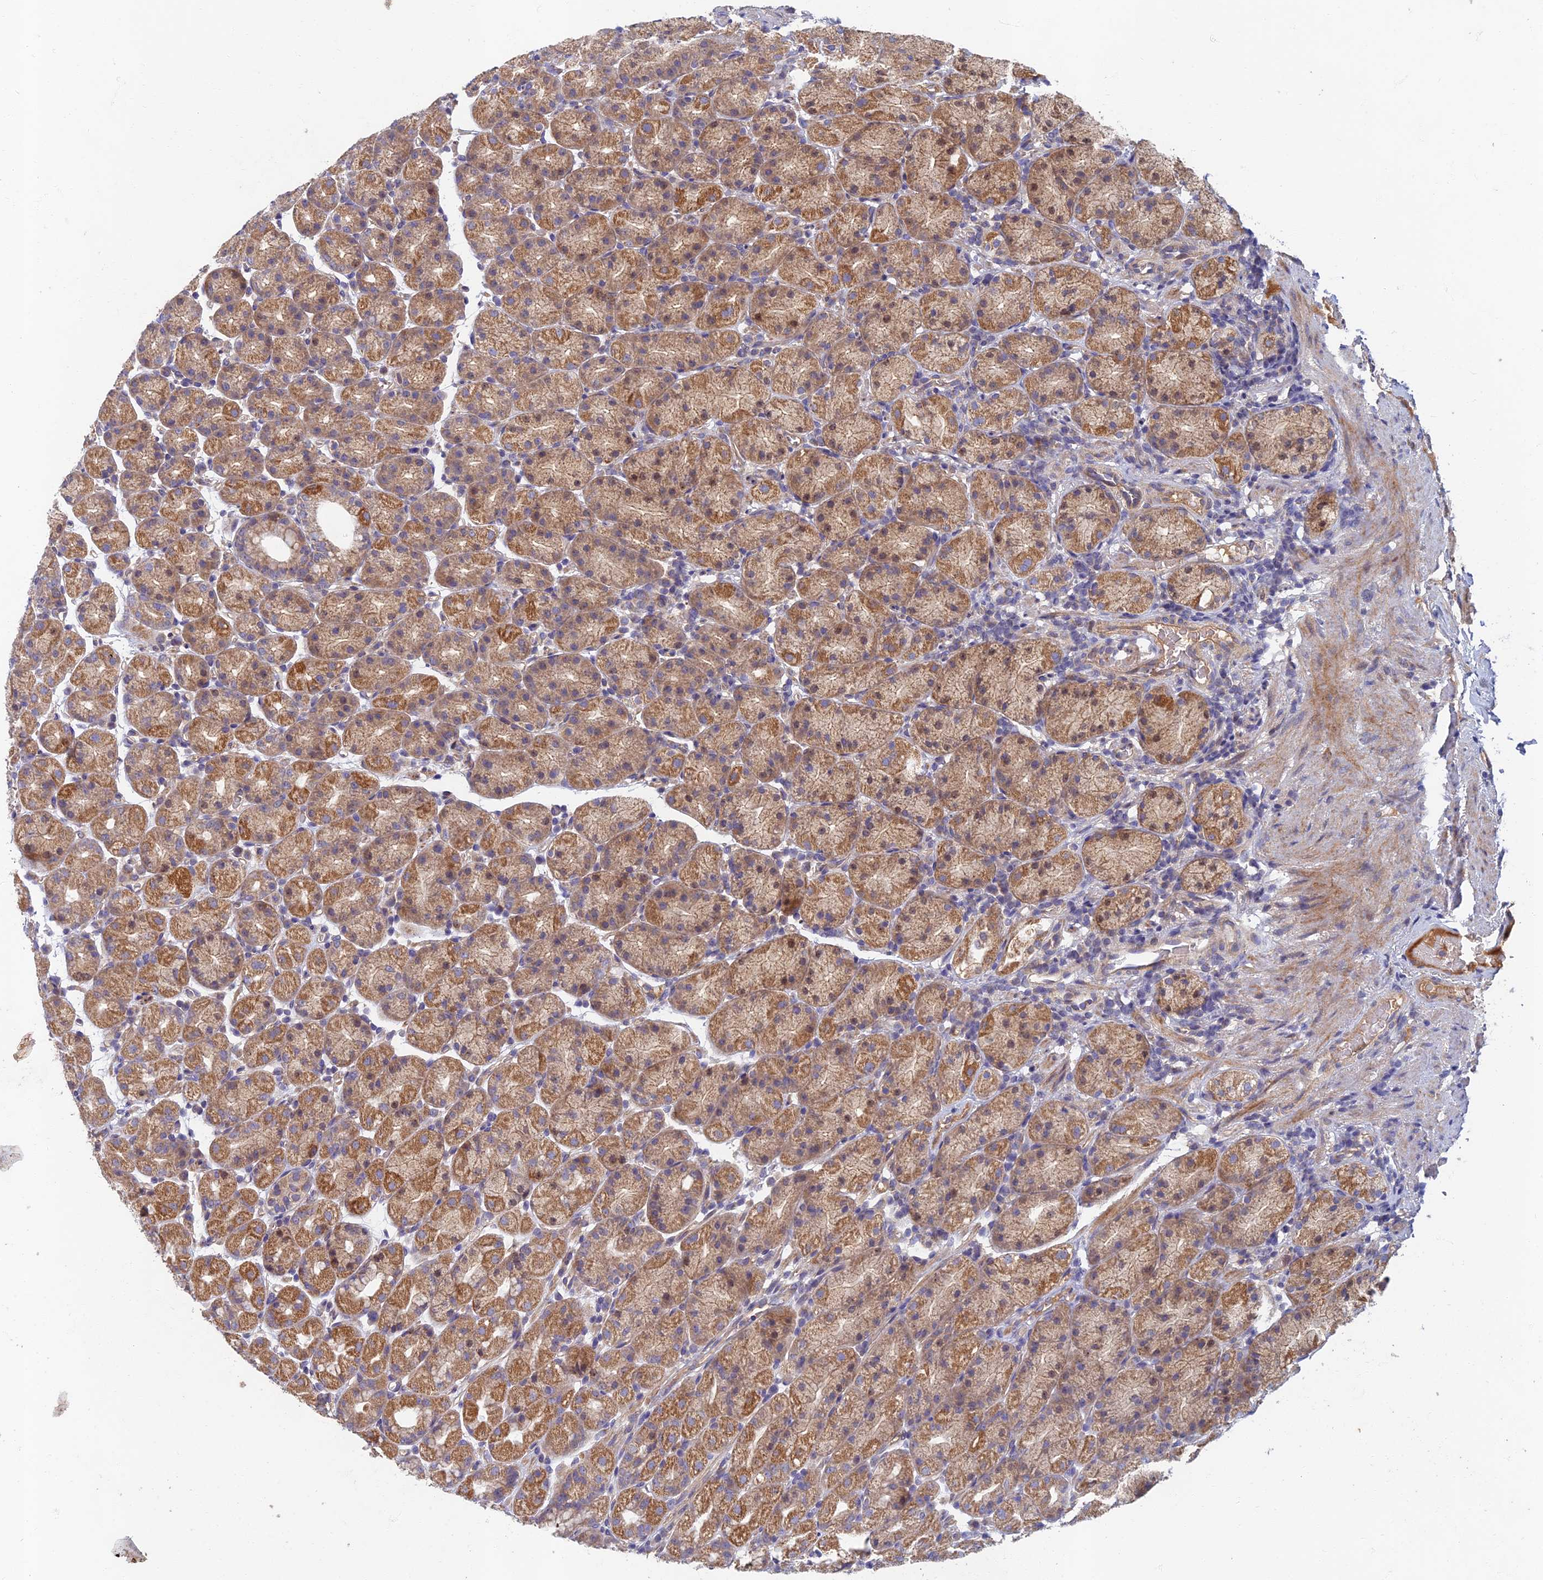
{"staining": {"intensity": "strong", "quantity": "25%-75%", "location": "cytoplasmic/membranous"}, "tissue": "stomach", "cell_type": "Glandular cells", "image_type": "normal", "snomed": [{"axis": "morphology", "description": "Normal tissue, NOS"}, {"axis": "topography", "description": "Stomach, upper"}], "caption": "Stomach stained with DAB IHC displays high levels of strong cytoplasmic/membranous staining in about 25%-75% of glandular cells.", "gene": "SOGA1", "patient": {"sex": "male", "age": 68}}